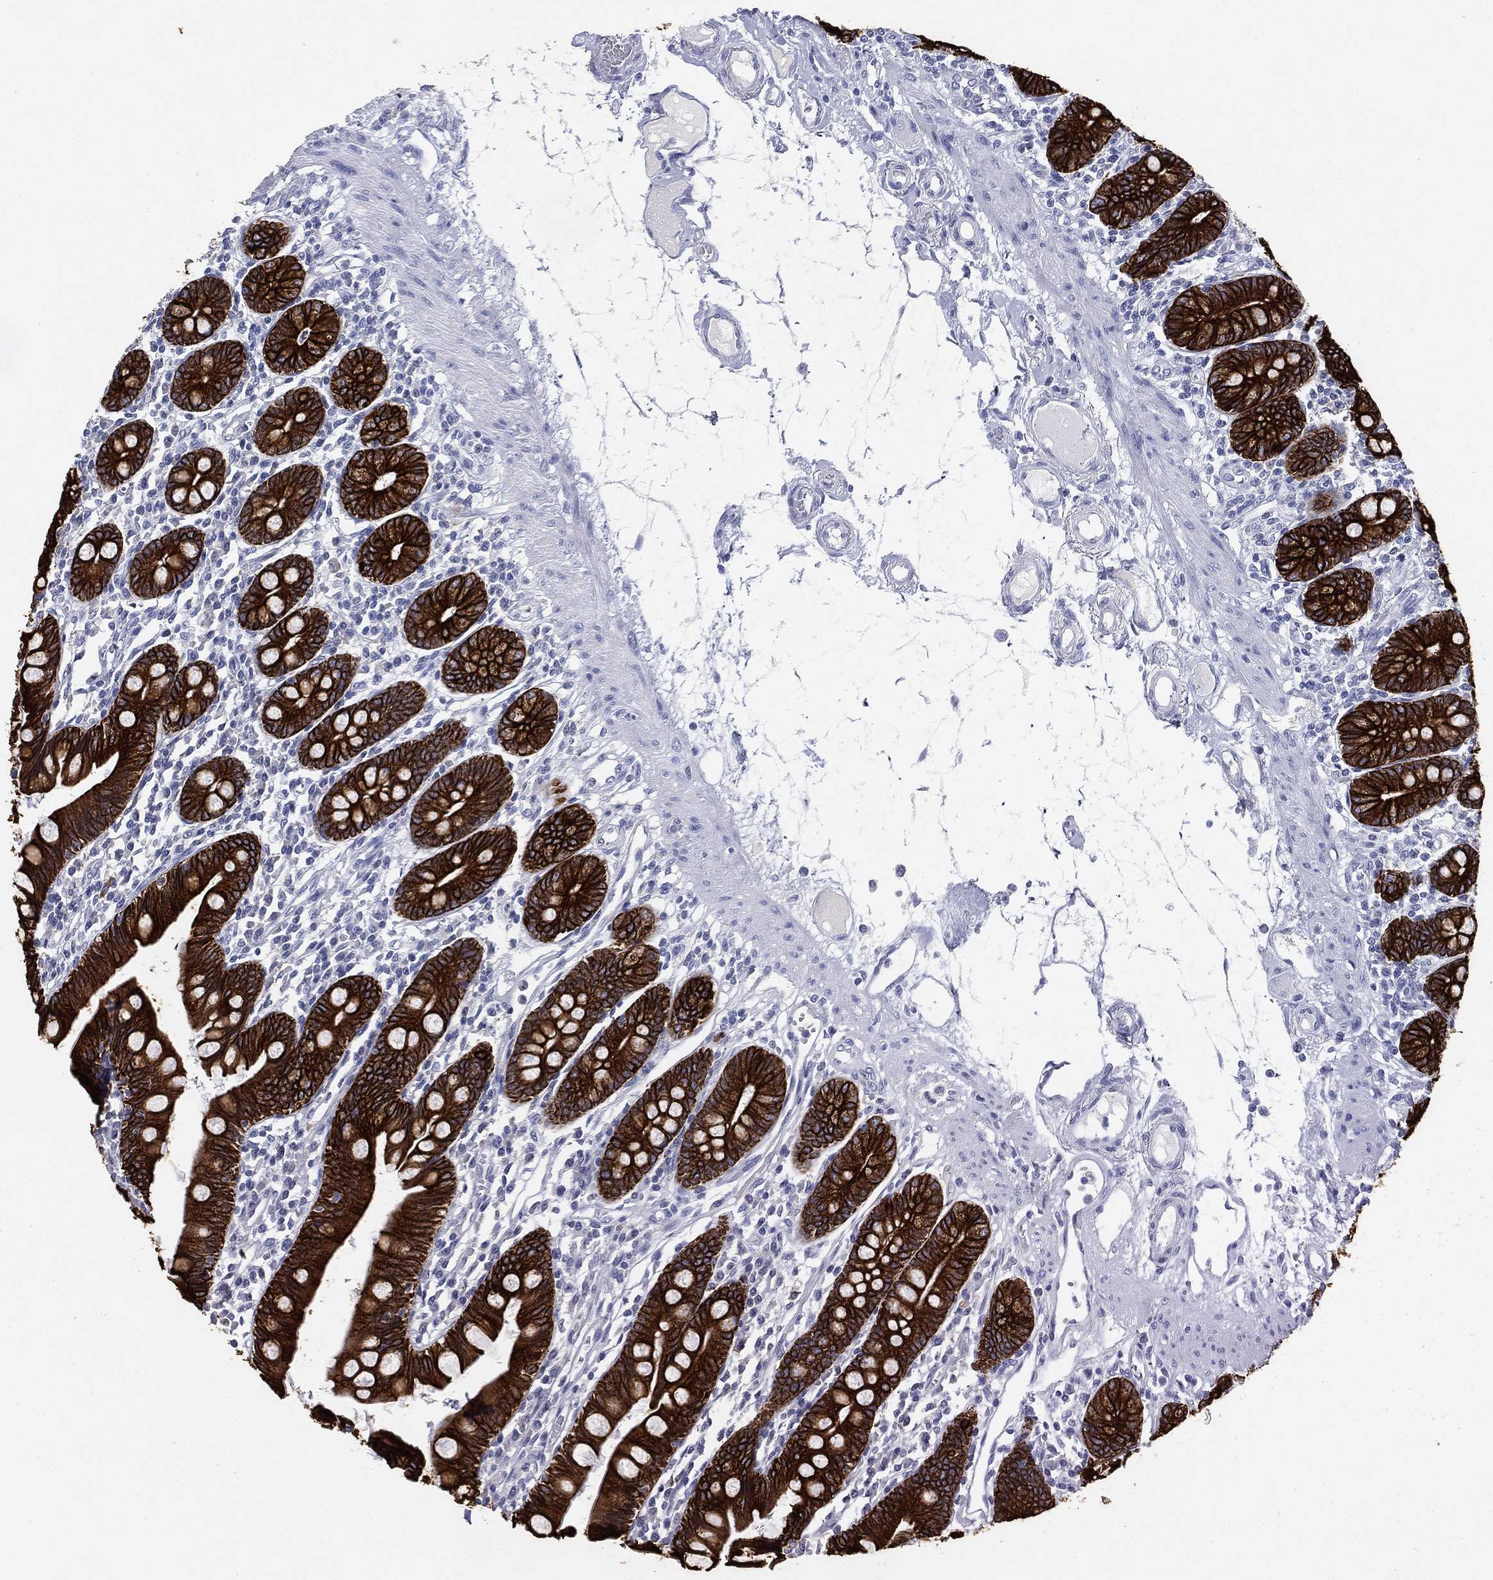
{"staining": {"intensity": "strong", "quantity": ">75%", "location": "cytoplasmic/membranous"}, "tissue": "small intestine", "cell_type": "Glandular cells", "image_type": "normal", "snomed": [{"axis": "morphology", "description": "Normal tissue, NOS"}, {"axis": "topography", "description": "Small intestine"}], "caption": "DAB immunohistochemical staining of unremarkable small intestine reveals strong cytoplasmic/membranous protein staining in approximately >75% of glandular cells. (DAB (3,3'-diaminobenzidine) IHC, brown staining for protein, blue staining for nuclei).", "gene": "KRT7", "patient": {"sex": "male", "age": 88}}